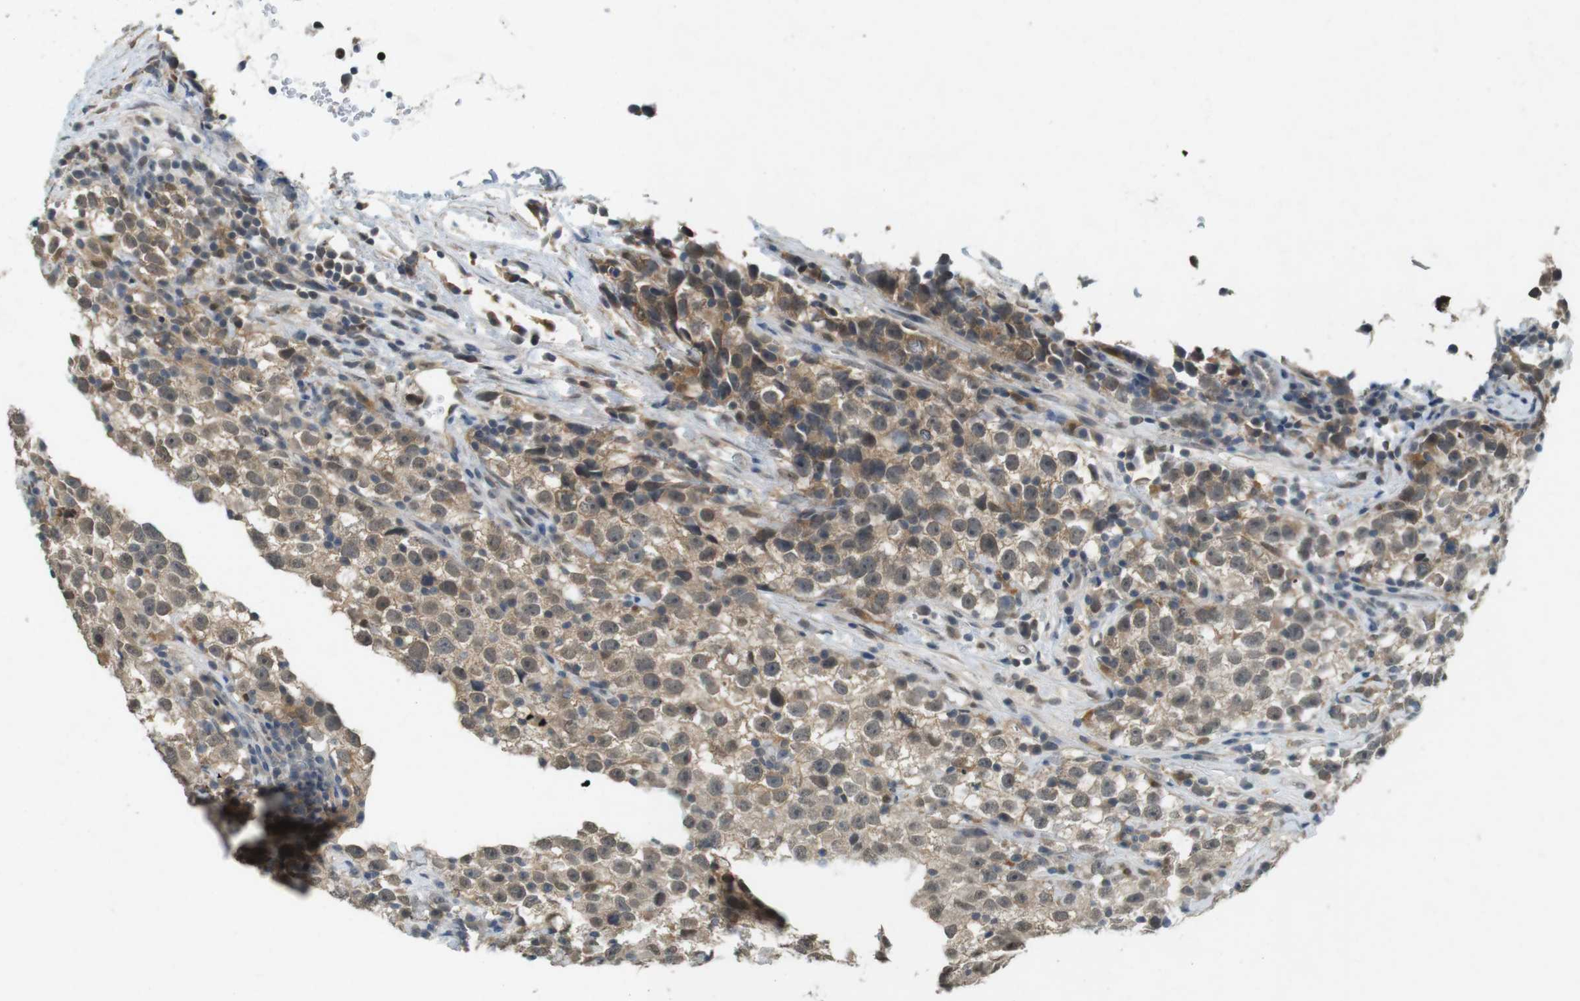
{"staining": {"intensity": "weak", "quantity": "25%-75%", "location": "cytoplasmic/membranous"}, "tissue": "testis cancer", "cell_type": "Tumor cells", "image_type": "cancer", "snomed": [{"axis": "morphology", "description": "Seminoma, NOS"}, {"axis": "topography", "description": "Testis"}], "caption": "A histopathology image of testis cancer (seminoma) stained for a protein shows weak cytoplasmic/membranous brown staining in tumor cells.", "gene": "CDK14", "patient": {"sex": "male", "age": 22}}